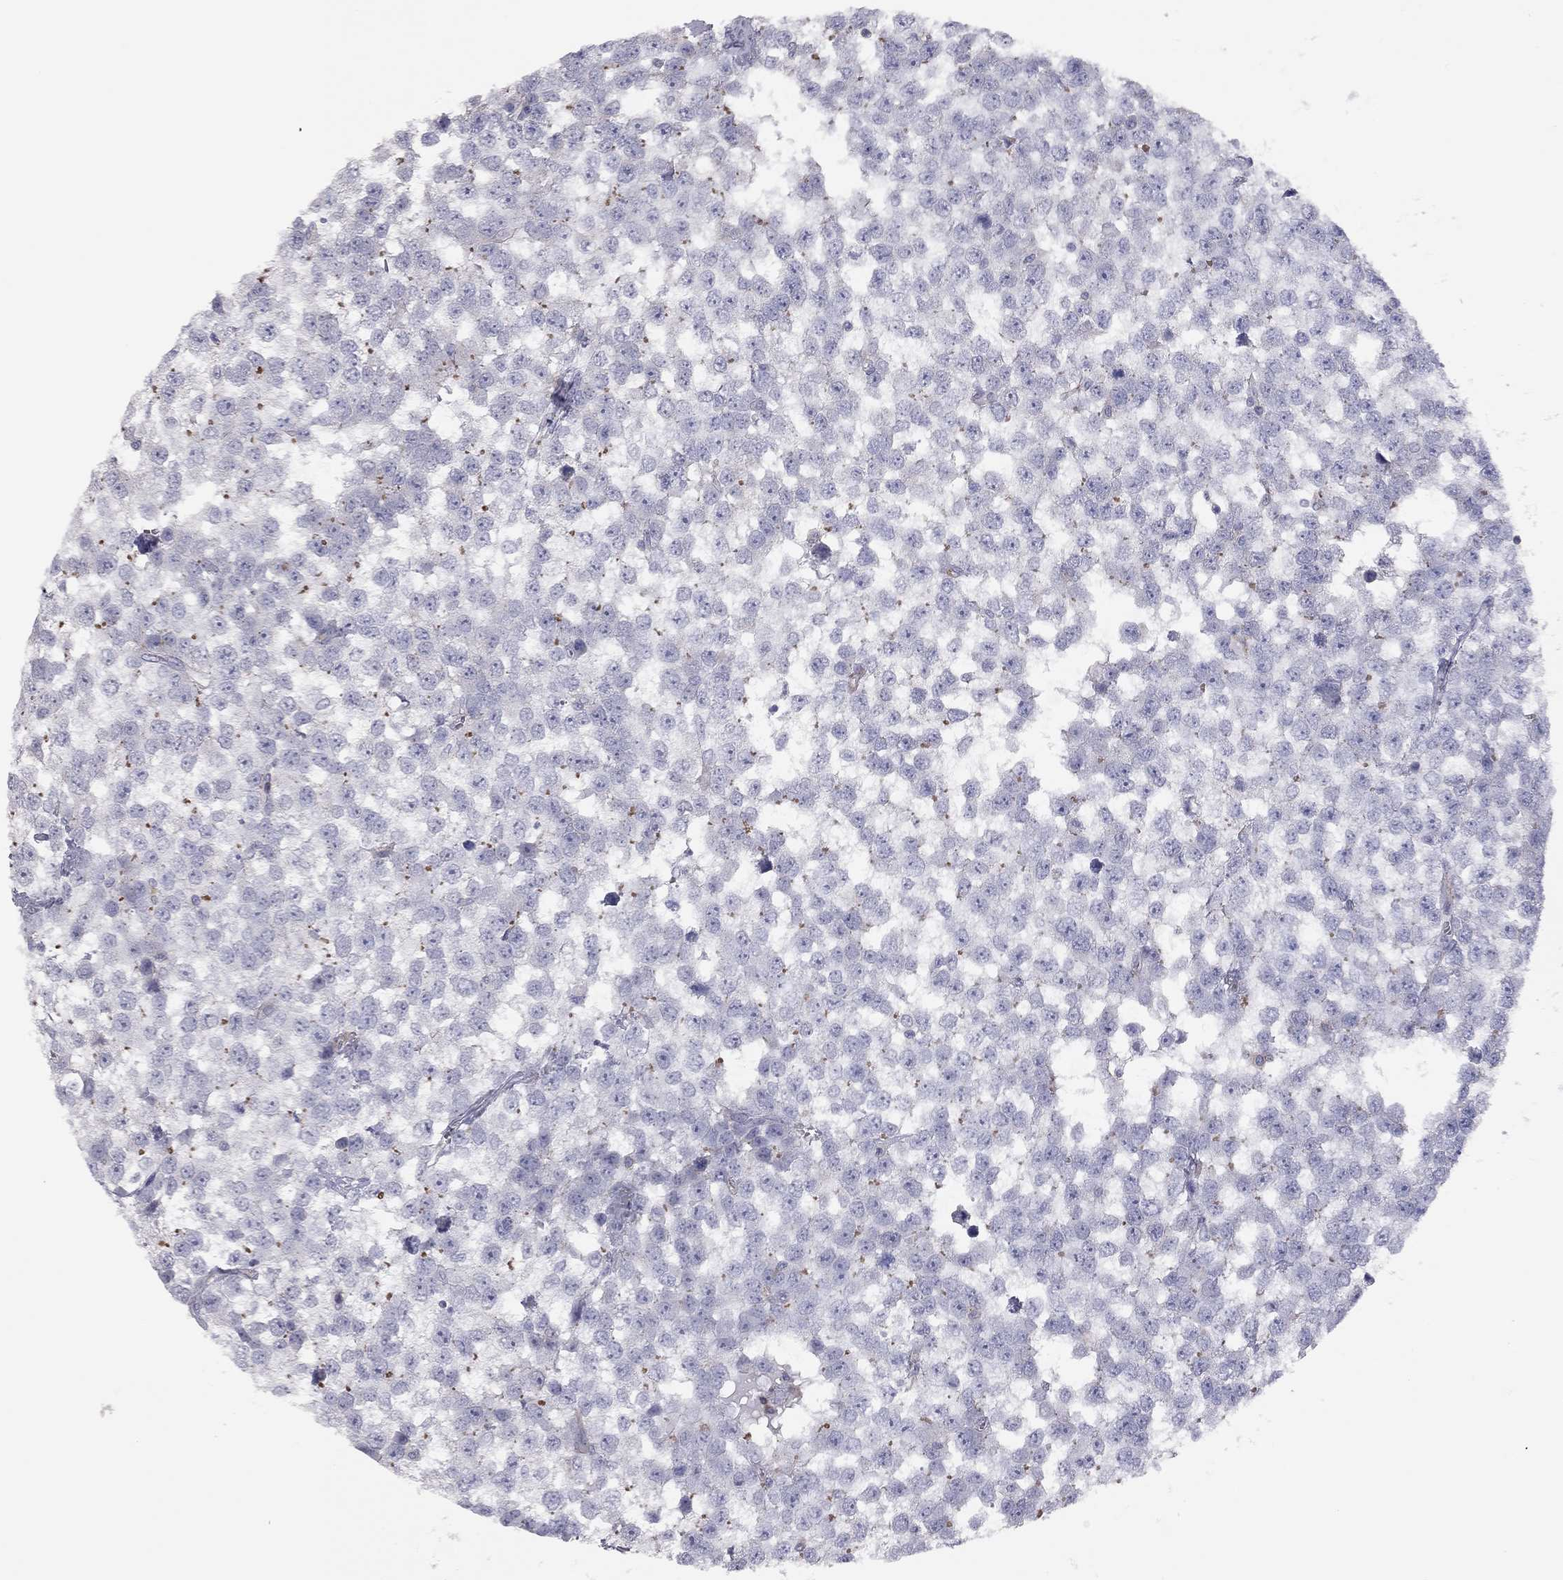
{"staining": {"intensity": "negative", "quantity": "none", "location": "none"}, "tissue": "testis cancer", "cell_type": "Tumor cells", "image_type": "cancer", "snomed": [{"axis": "morphology", "description": "Normal tissue, NOS"}, {"axis": "morphology", "description": "Seminoma, NOS"}, {"axis": "topography", "description": "Testis"}, {"axis": "topography", "description": "Epididymis"}], "caption": "A histopathology image of testis cancer (seminoma) stained for a protein exhibits no brown staining in tumor cells.", "gene": "ADCYAP1", "patient": {"sex": "male", "age": 34}}